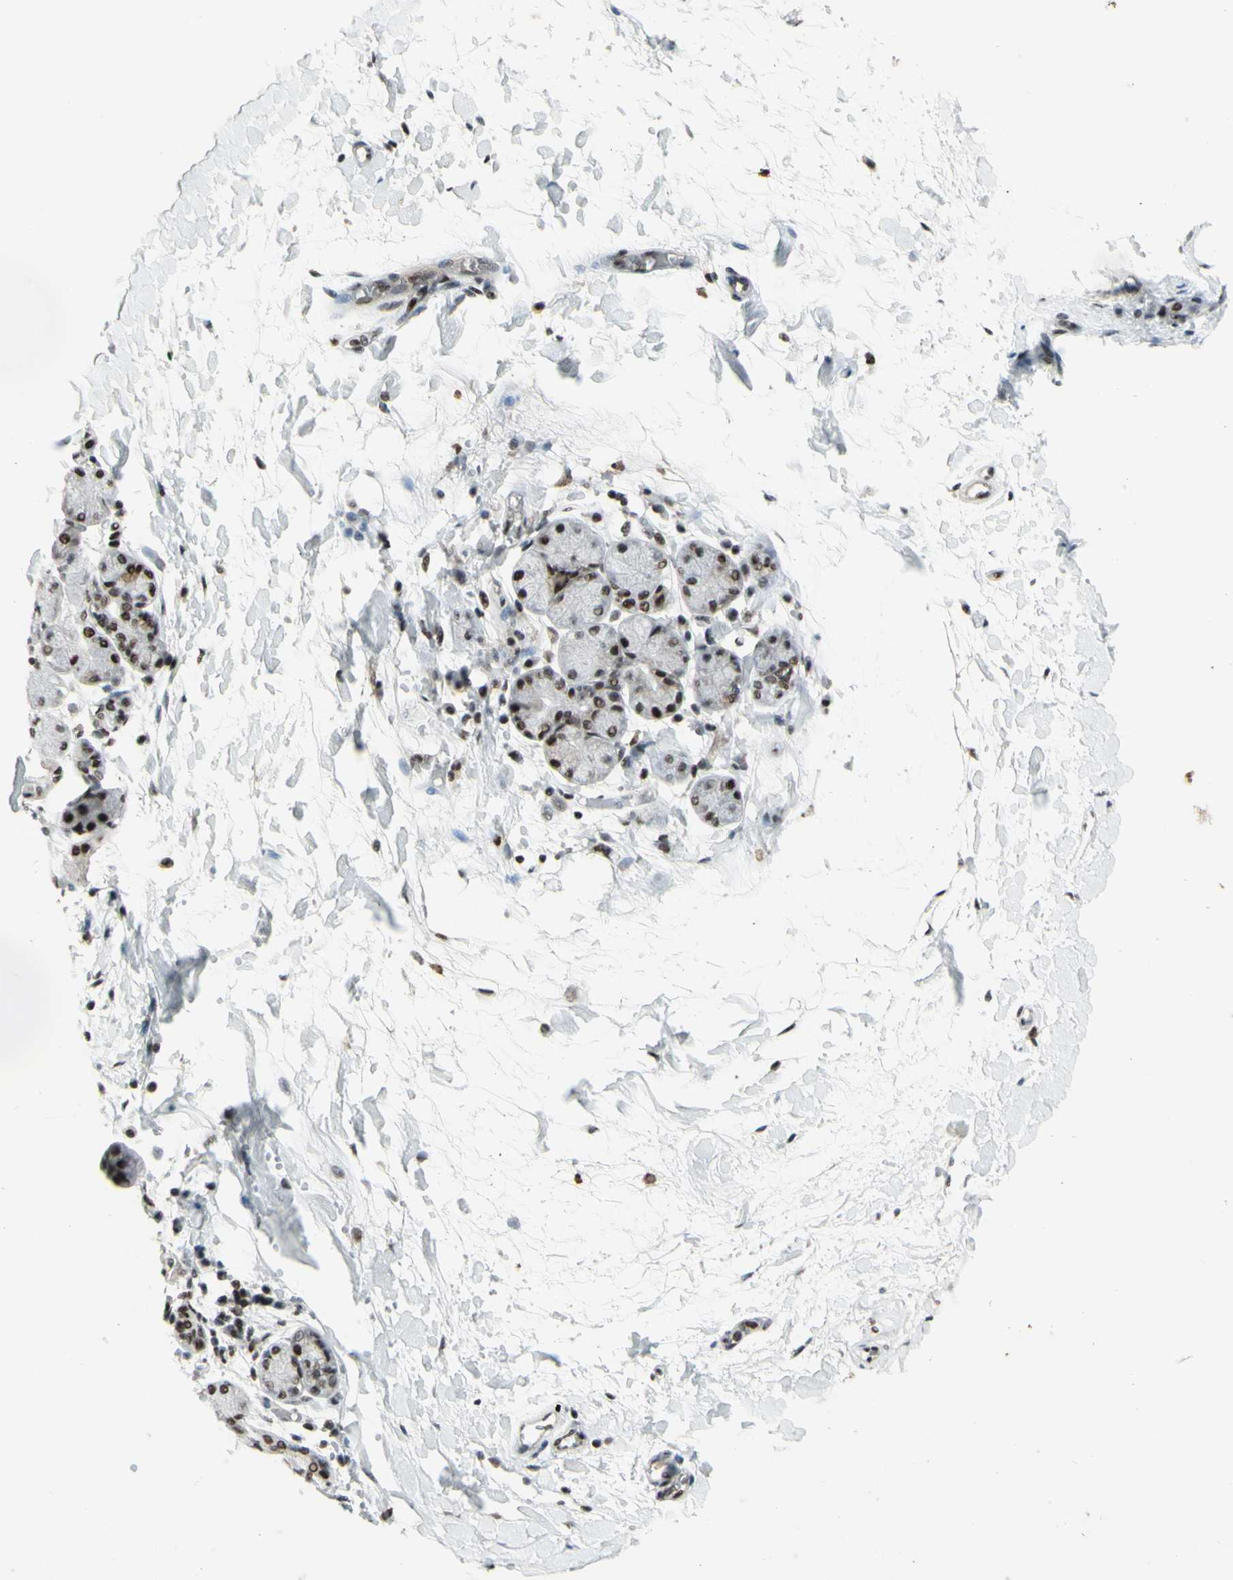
{"staining": {"intensity": "strong", "quantity": "25%-75%", "location": "nuclear"}, "tissue": "salivary gland", "cell_type": "Glandular cells", "image_type": "normal", "snomed": [{"axis": "morphology", "description": "Normal tissue, NOS"}, {"axis": "topography", "description": "Salivary gland"}], "caption": "Normal salivary gland shows strong nuclear expression in approximately 25%-75% of glandular cells.", "gene": "SUPT6H", "patient": {"sex": "female", "age": 24}}